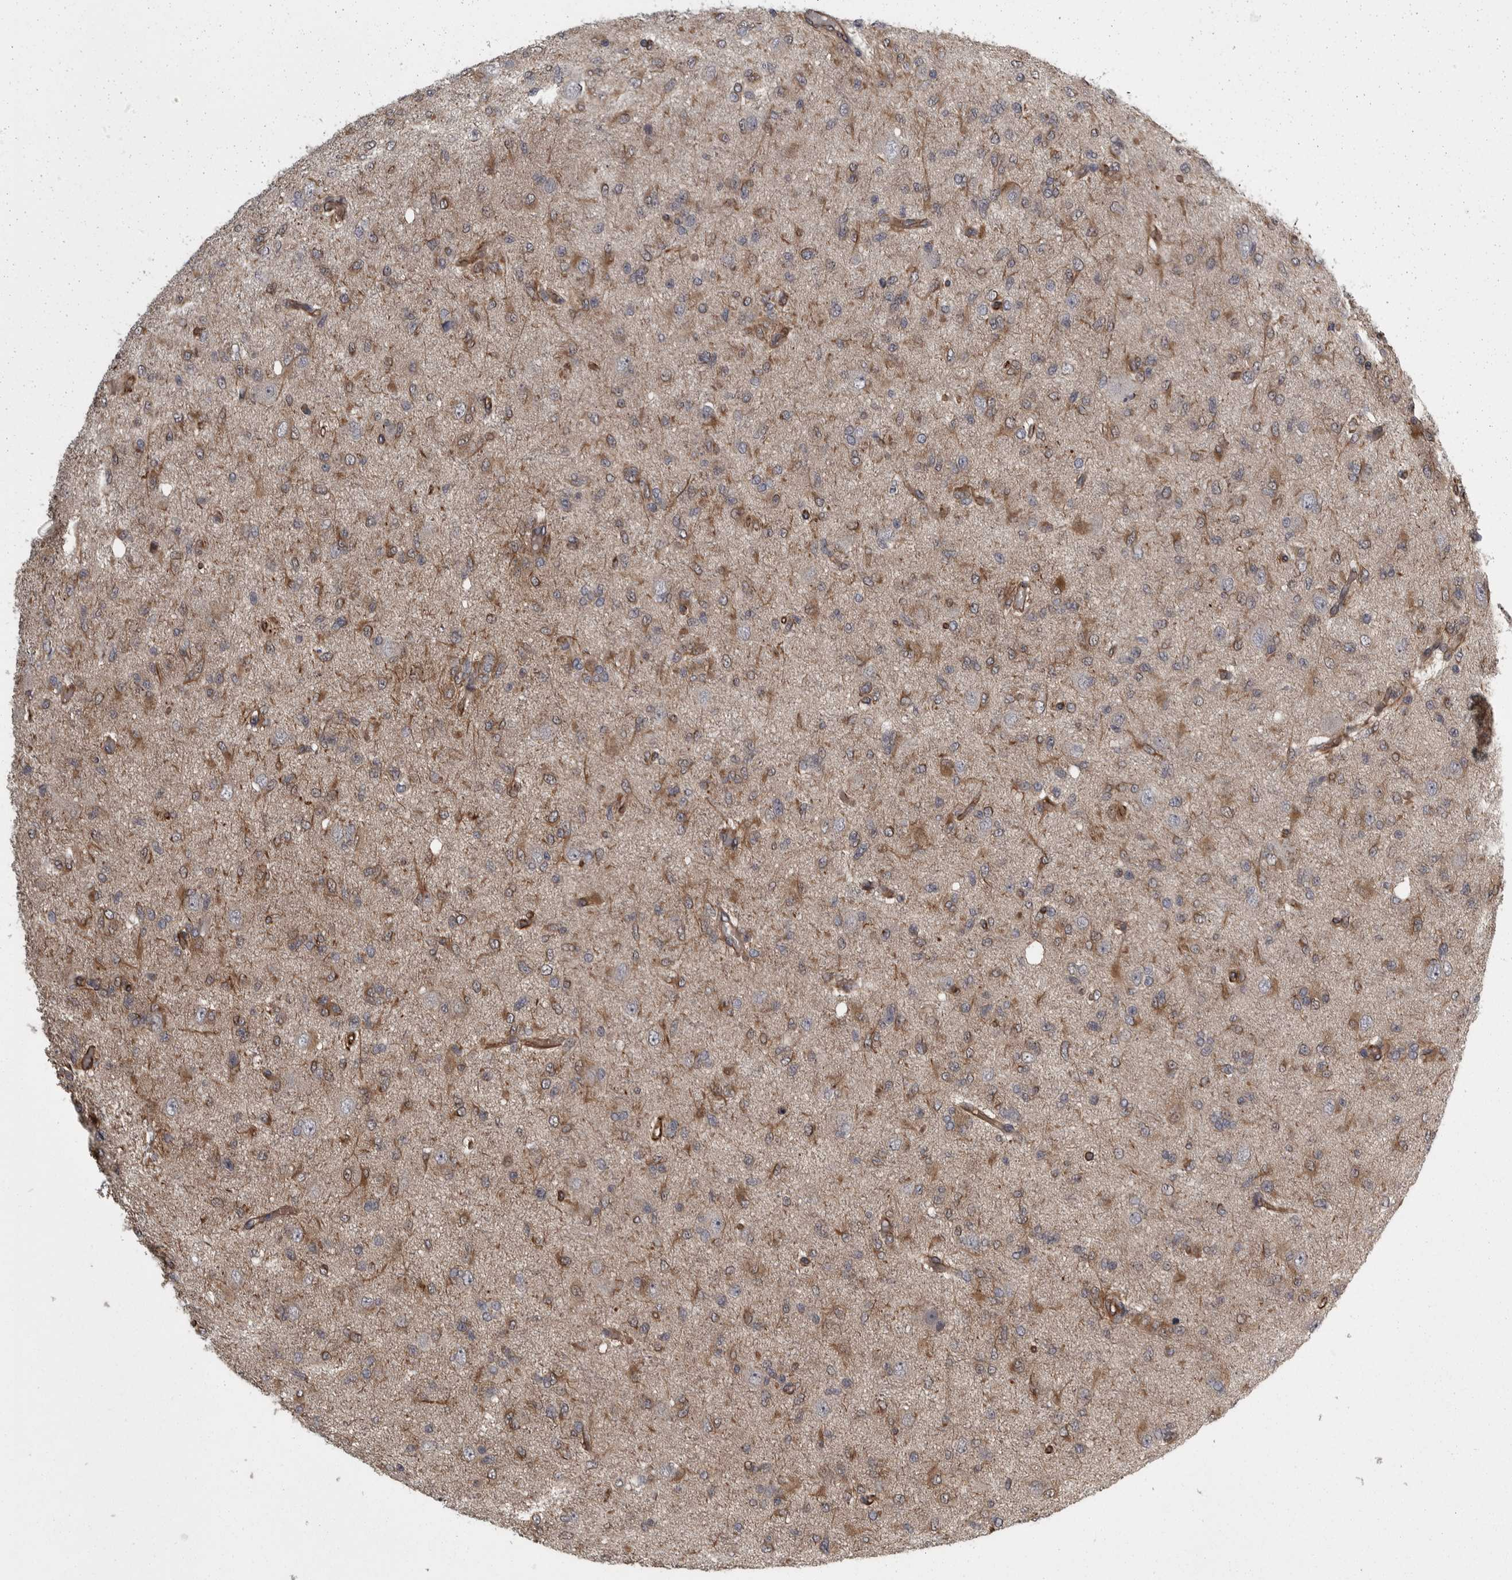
{"staining": {"intensity": "moderate", "quantity": ">75%", "location": "cytoplasmic/membranous"}, "tissue": "glioma", "cell_type": "Tumor cells", "image_type": "cancer", "snomed": [{"axis": "morphology", "description": "Glioma, malignant, High grade"}, {"axis": "topography", "description": "Brain"}], "caption": "About >75% of tumor cells in human malignant glioma (high-grade) display moderate cytoplasmic/membranous protein expression as visualized by brown immunohistochemical staining.", "gene": "FAAP100", "patient": {"sex": "female", "age": 59}}